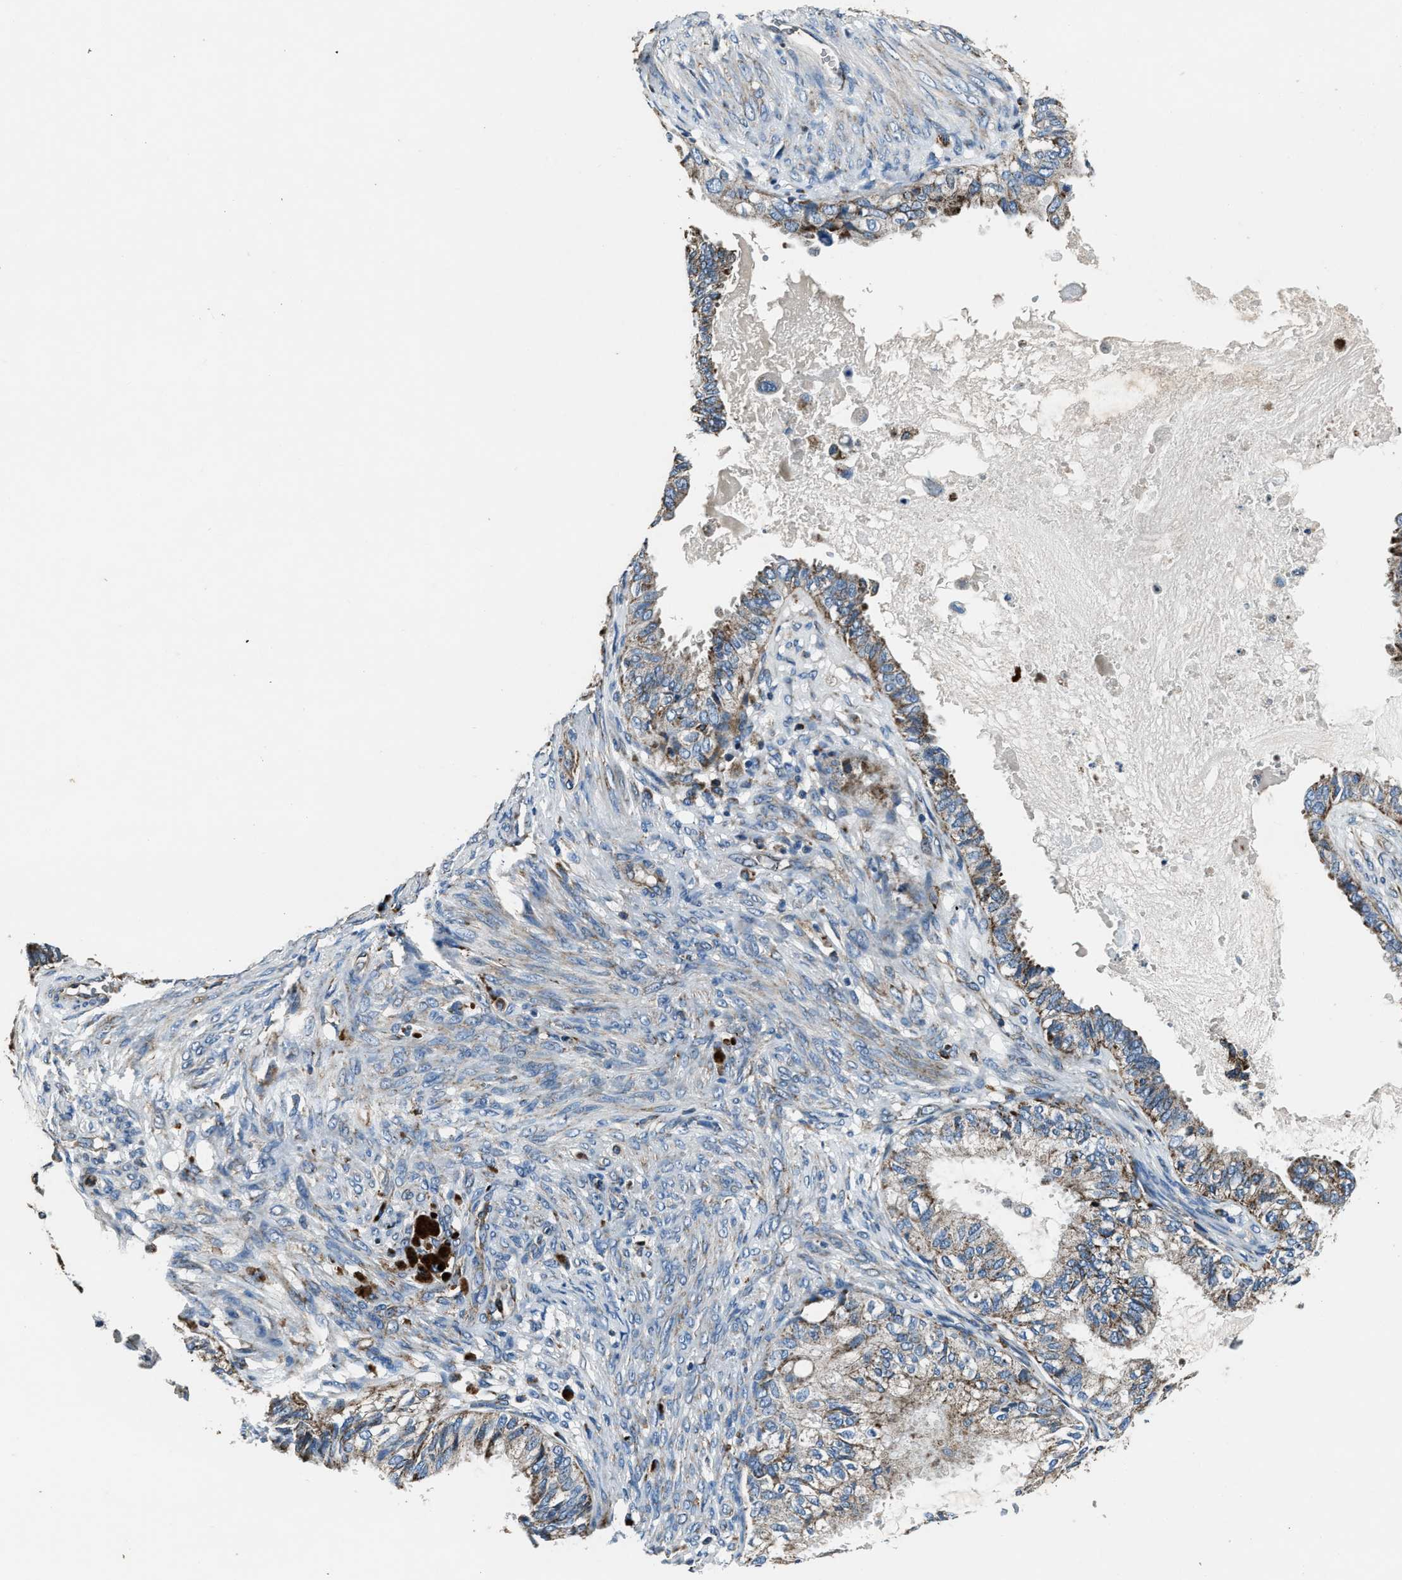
{"staining": {"intensity": "moderate", "quantity": "25%-75%", "location": "cytoplasmic/membranous"}, "tissue": "cervical cancer", "cell_type": "Tumor cells", "image_type": "cancer", "snomed": [{"axis": "morphology", "description": "Normal tissue, NOS"}, {"axis": "morphology", "description": "Adenocarcinoma, NOS"}, {"axis": "topography", "description": "Cervix"}, {"axis": "topography", "description": "Endometrium"}], "caption": "The histopathology image shows immunohistochemical staining of adenocarcinoma (cervical). There is moderate cytoplasmic/membranous positivity is present in approximately 25%-75% of tumor cells. (DAB (3,3'-diaminobenzidine) IHC, brown staining for protein, blue staining for nuclei).", "gene": "OGDH", "patient": {"sex": "female", "age": 86}}